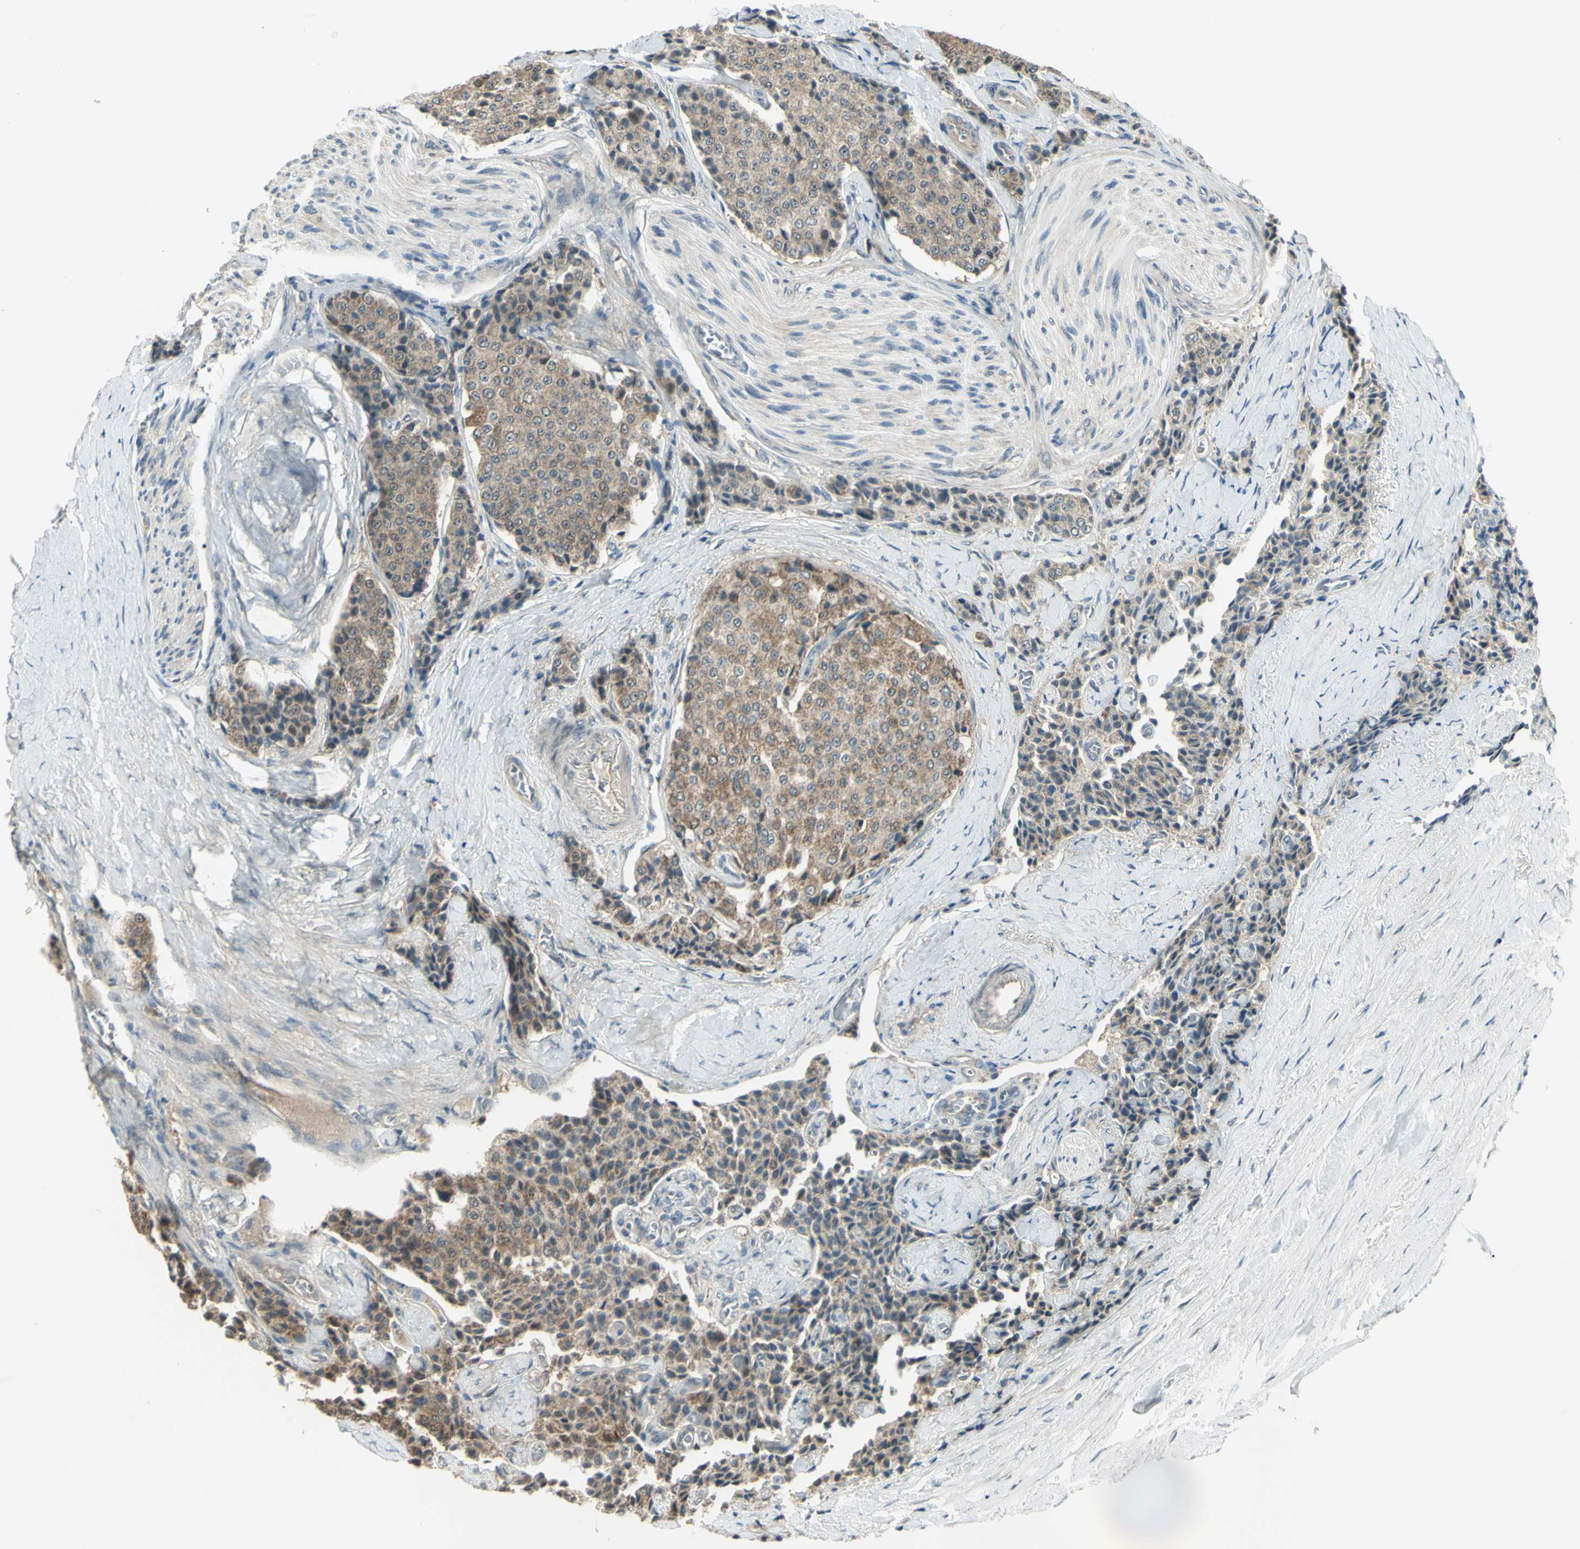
{"staining": {"intensity": "moderate", "quantity": "25%-75%", "location": "cytoplasmic/membranous"}, "tissue": "carcinoid", "cell_type": "Tumor cells", "image_type": "cancer", "snomed": [{"axis": "morphology", "description": "Carcinoid, malignant, NOS"}, {"axis": "topography", "description": "Colon"}], "caption": "Immunohistochemical staining of carcinoid exhibits moderate cytoplasmic/membranous protein positivity in approximately 25%-75% of tumor cells.", "gene": "NAXD", "patient": {"sex": "female", "age": 61}}